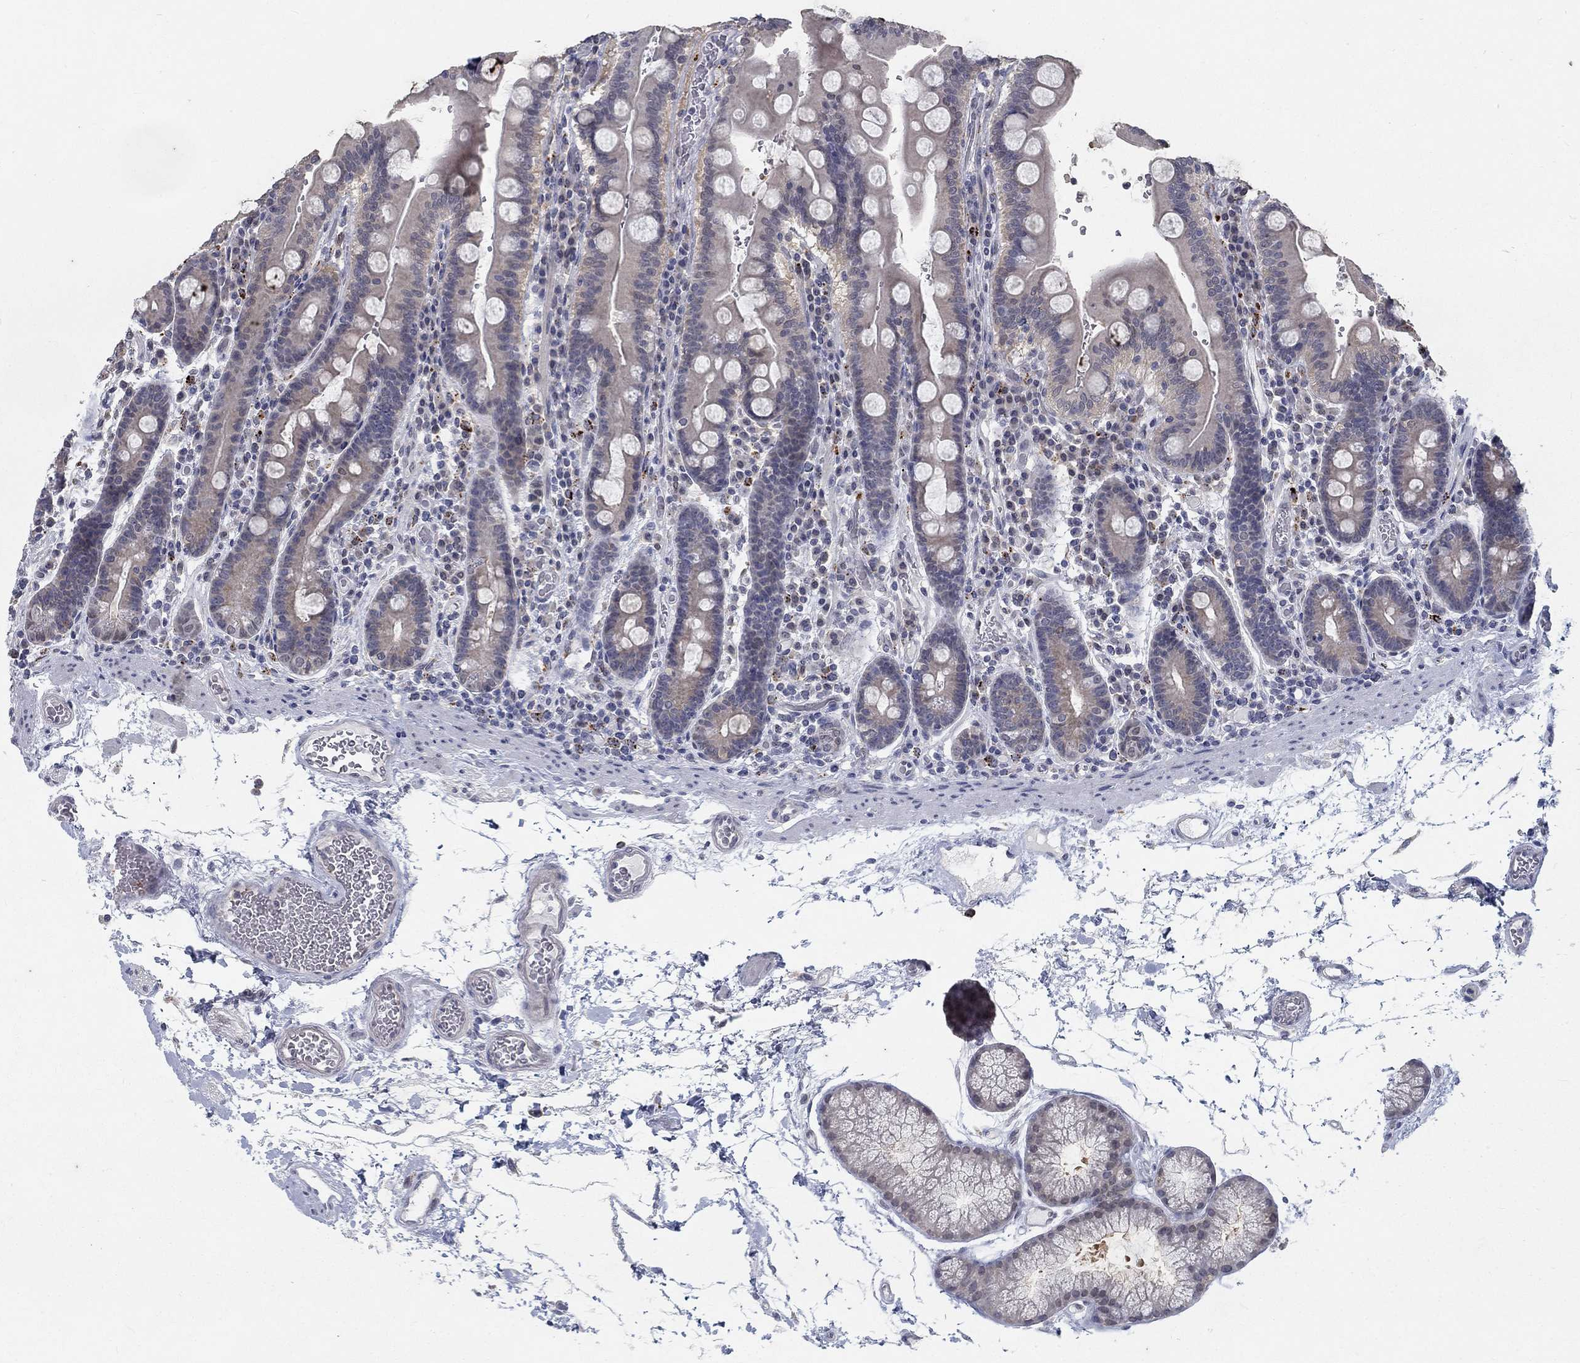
{"staining": {"intensity": "negative", "quantity": "none", "location": "none"}, "tissue": "duodenum", "cell_type": "Glandular cells", "image_type": "normal", "snomed": [{"axis": "morphology", "description": "Normal tissue, NOS"}, {"axis": "topography", "description": "Duodenum"}], "caption": "Immunohistochemistry histopathology image of benign duodenum: human duodenum stained with DAB displays no significant protein staining in glandular cells.", "gene": "MTSS2", "patient": {"sex": "female", "age": 62}}